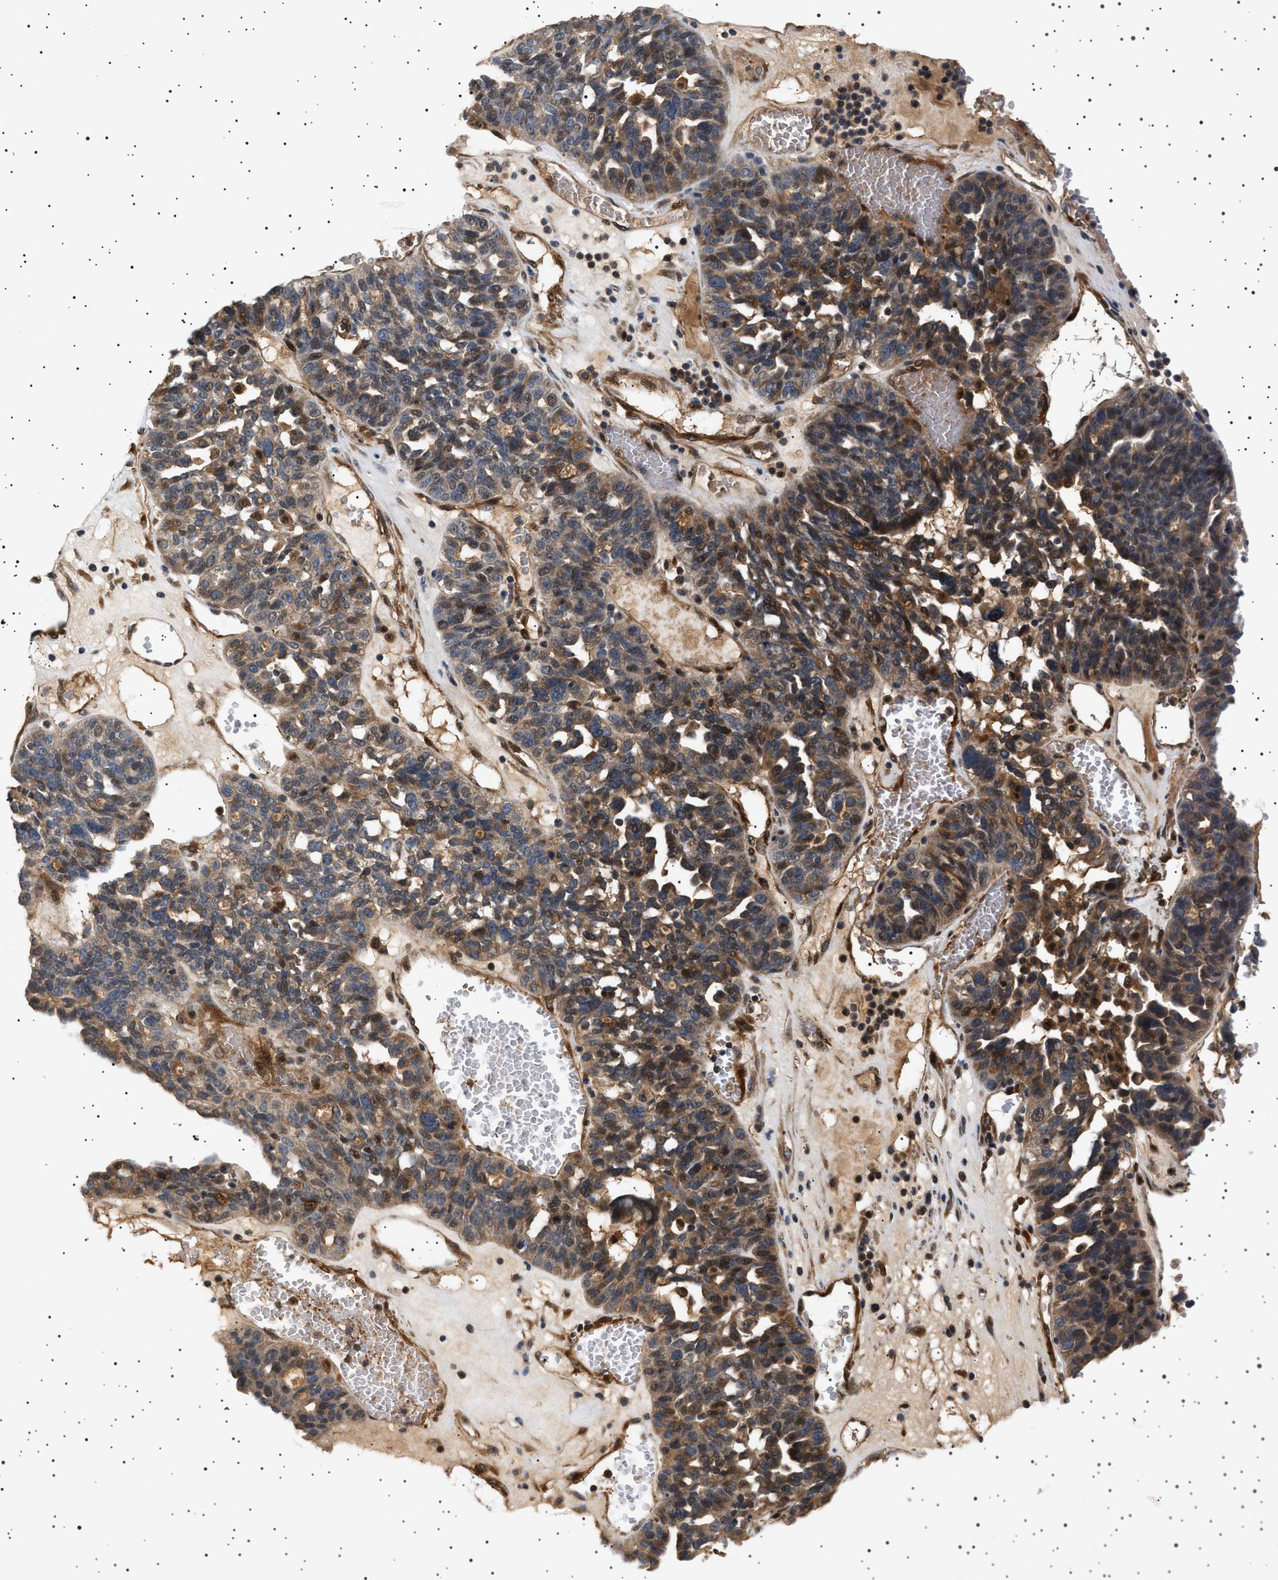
{"staining": {"intensity": "moderate", "quantity": "25%-75%", "location": "cytoplasmic/membranous"}, "tissue": "ovarian cancer", "cell_type": "Tumor cells", "image_type": "cancer", "snomed": [{"axis": "morphology", "description": "Cystadenocarcinoma, serous, NOS"}, {"axis": "topography", "description": "Ovary"}], "caption": "IHC image of neoplastic tissue: serous cystadenocarcinoma (ovarian) stained using IHC demonstrates medium levels of moderate protein expression localized specifically in the cytoplasmic/membranous of tumor cells, appearing as a cytoplasmic/membranous brown color.", "gene": "GUCY1B1", "patient": {"sex": "female", "age": 59}}